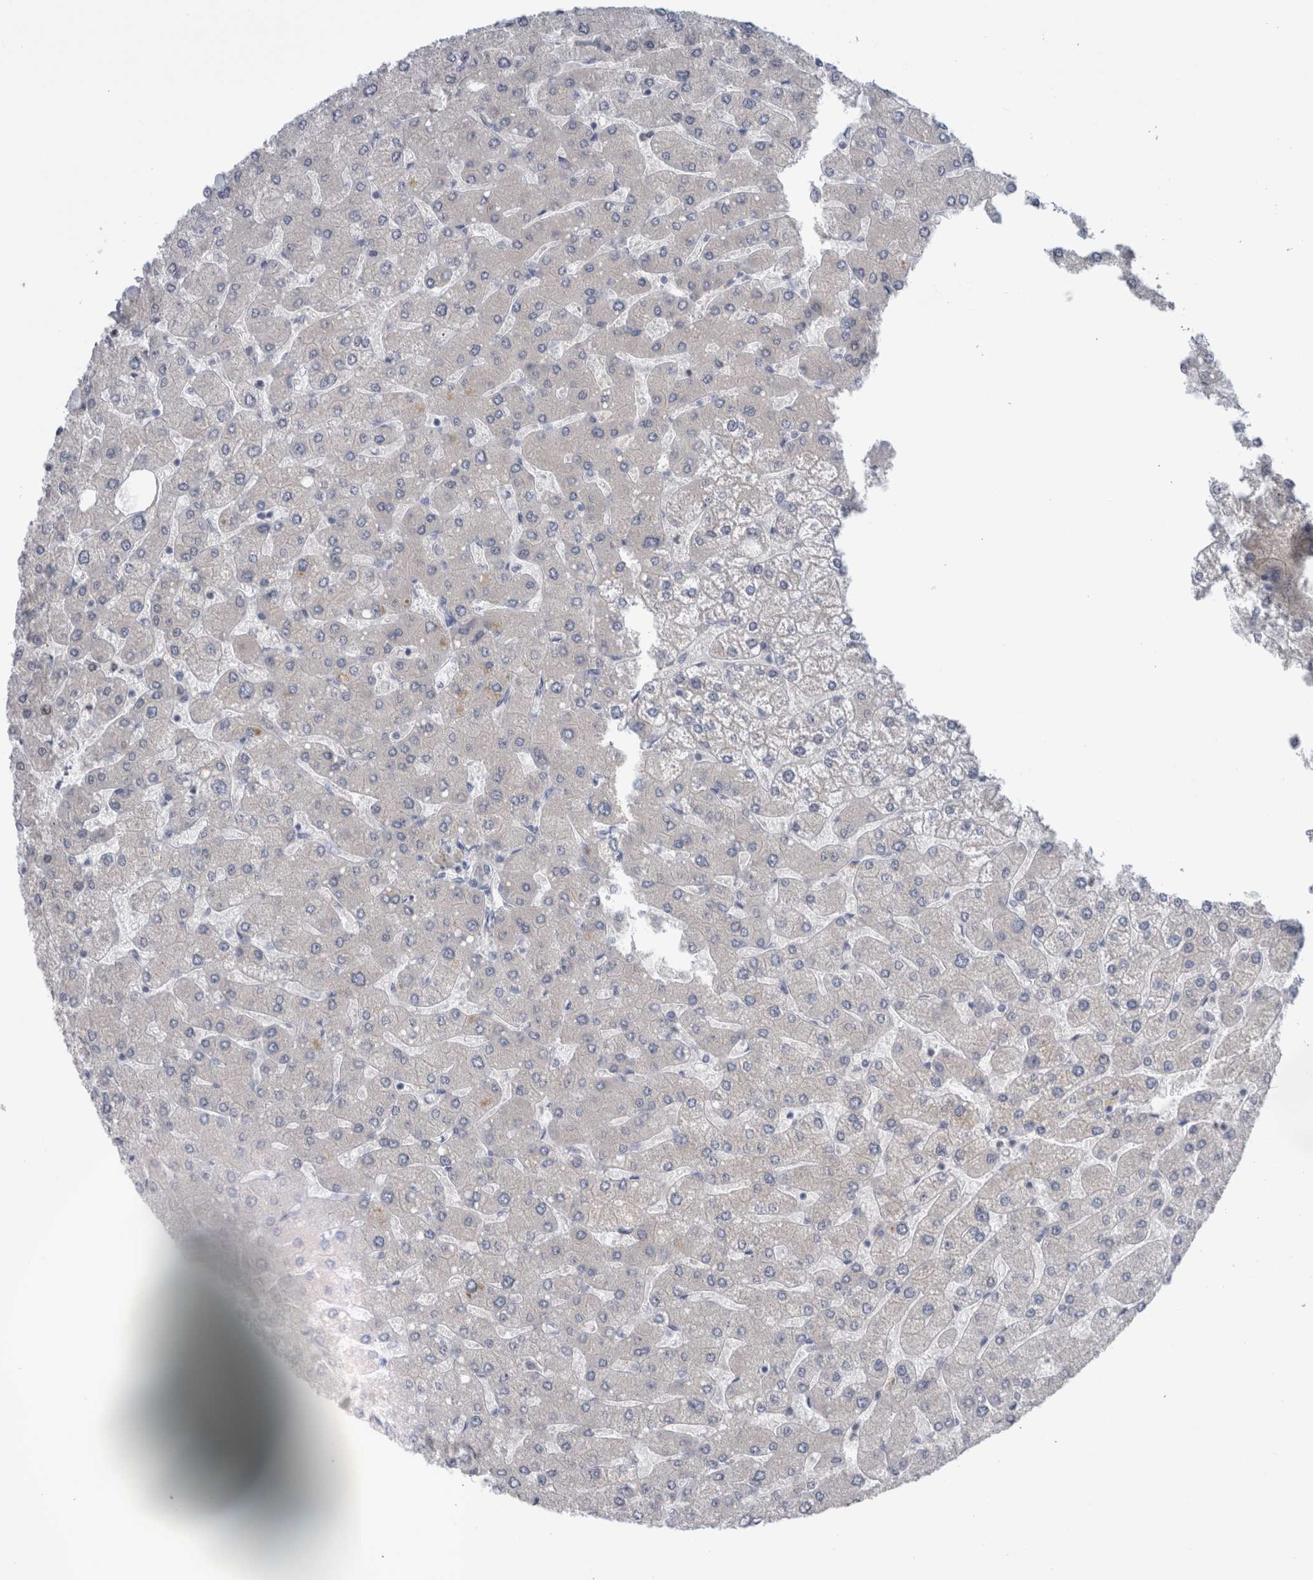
{"staining": {"intensity": "strong", "quantity": ">75%", "location": "cytoplasmic/membranous"}, "tissue": "liver", "cell_type": "Cholangiocytes", "image_type": "normal", "snomed": [{"axis": "morphology", "description": "Normal tissue, NOS"}, {"axis": "topography", "description": "Liver"}], "caption": "Brown immunohistochemical staining in normal human liver shows strong cytoplasmic/membranous staining in approximately >75% of cholangiocytes.", "gene": "SLC20A2", "patient": {"sex": "male", "age": 55}}